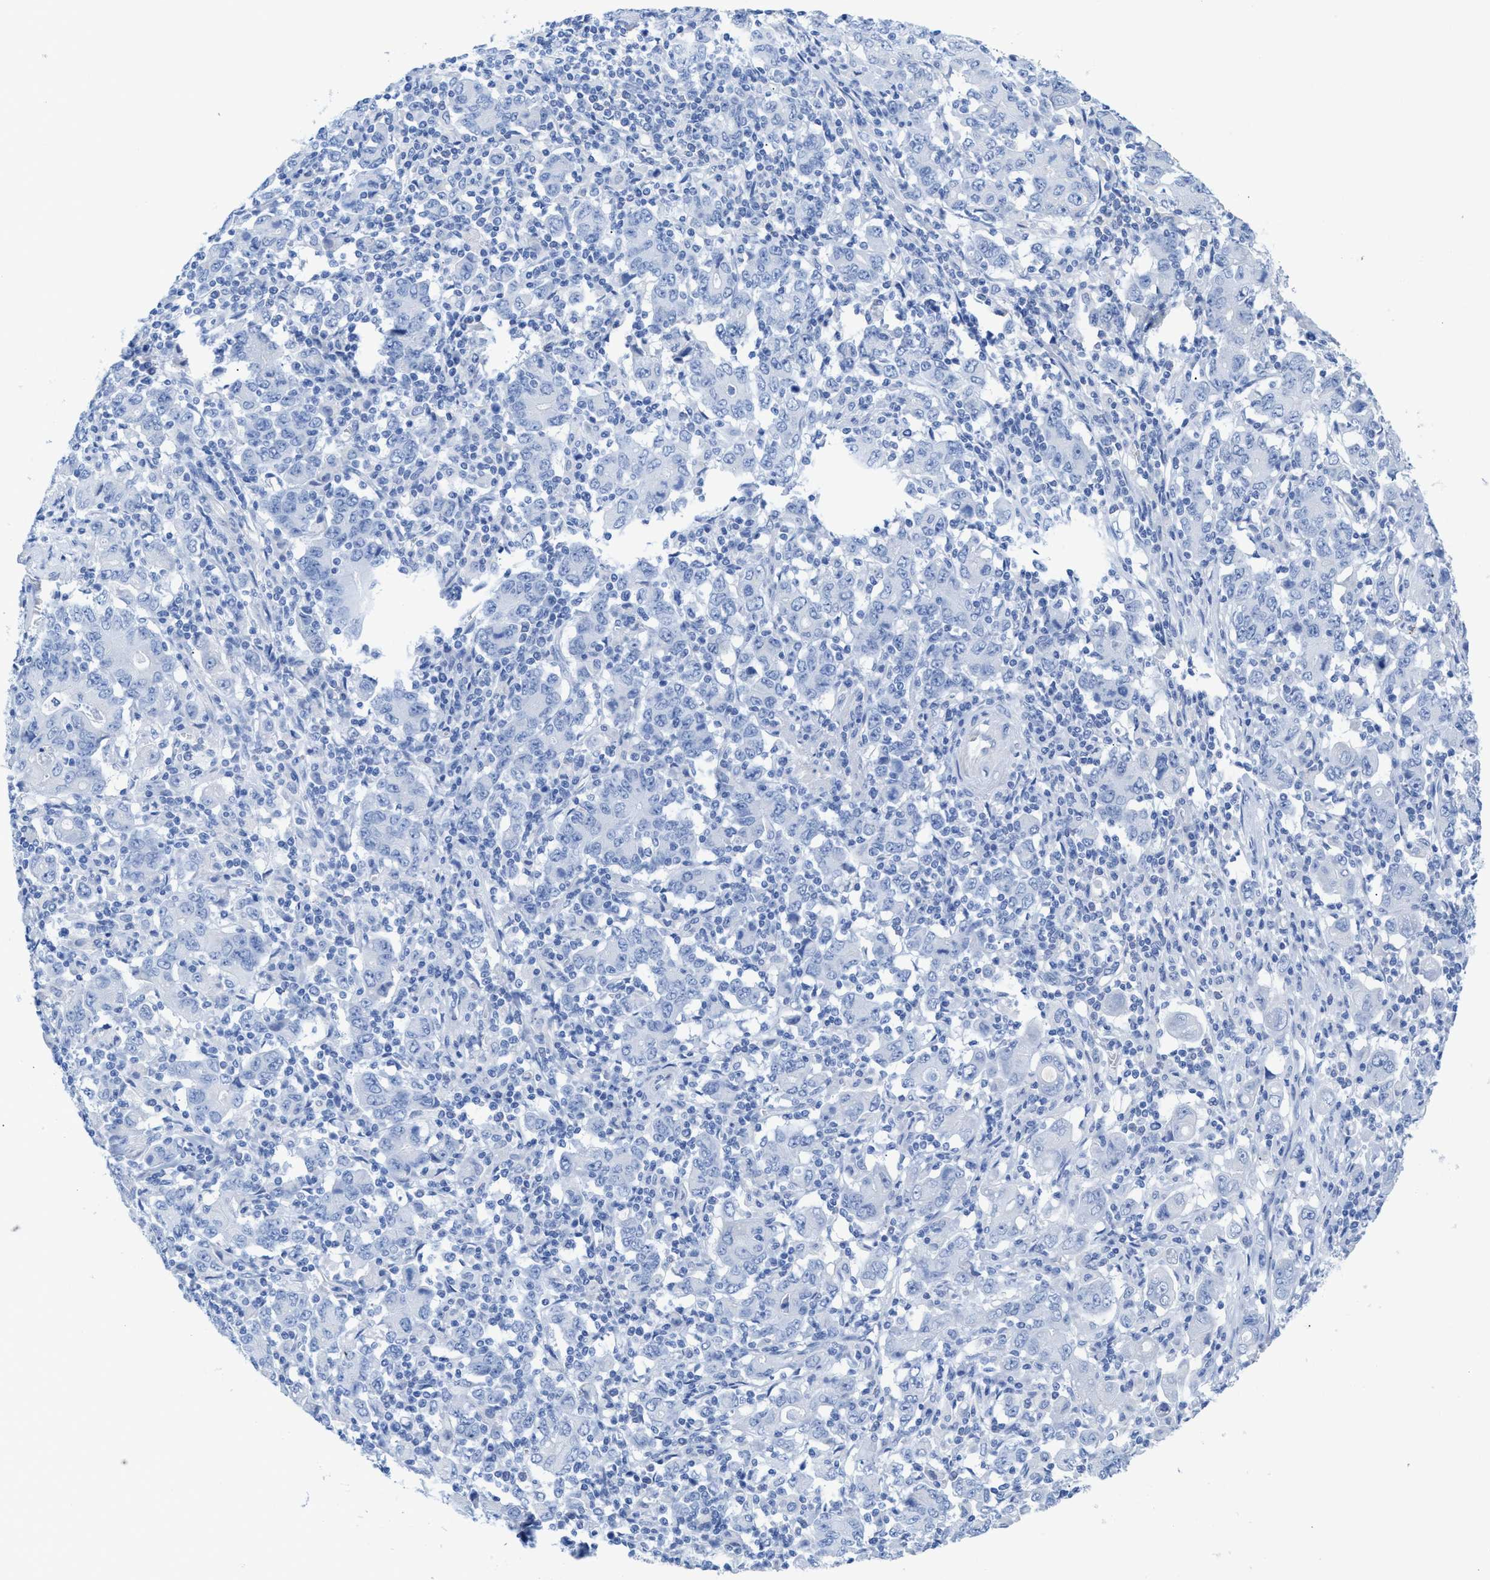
{"staining": {"intensity": "negative", "quantity": "none", "location": "none"}, "tissue": "stomach cancer", "cell_type": "Tumor cells", "image_type": "cancer", "snomed": [{"axis": "morphology", "description": "Adenocarcinoma, NOS"}, {"axis": "topography", "description": "Stomach, upper"}], "caption": "A high-resolution photomicrograph shows immunohistochemistry (IHC) staining of stomach cancer, which exhibits no significant staining in tumor cells. (DAB IHC, high magnification).", "gene": "ANKFN1", "patient": {"sex": "male", "age": 69}}